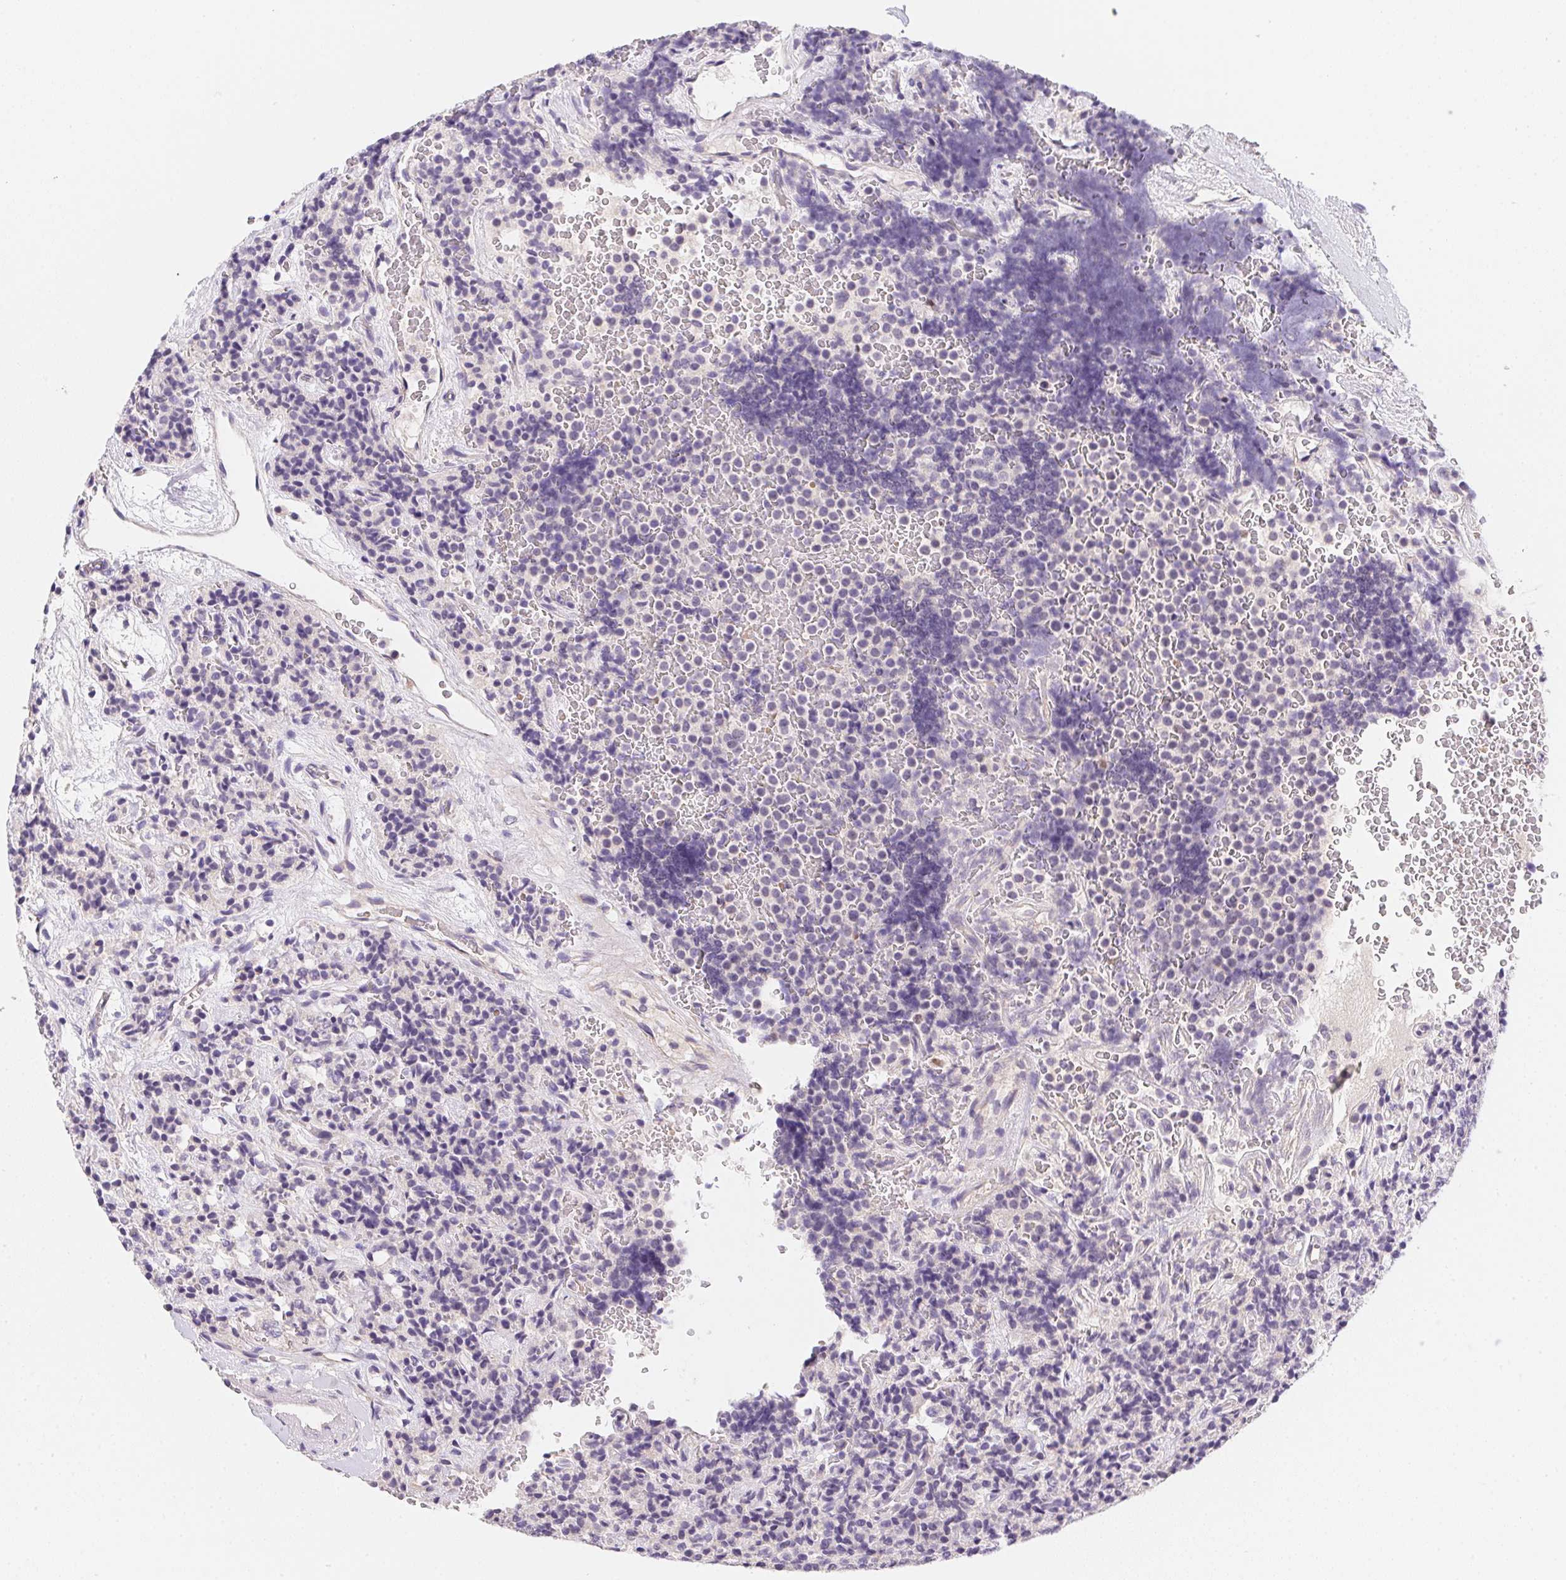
{"staining": {"intensity": "negative", "quantity": "none", "location": "none"}, "tissue": "carcinoid", "cell_type": "Tumor cells", "image_type": "cancer", "snomed": [{"axis": "morphology", "description": "Carcinoid, malignant, NOS"}, {"axis": "topography", "description": "Pancreas"}], "caption": "Human carcinoid (malignant) stained for a protein using immunohistochemistry exhibits no expression in tumor cells.", "gene": "HELLS", "patient": {"sex": "male", "age": 36}}